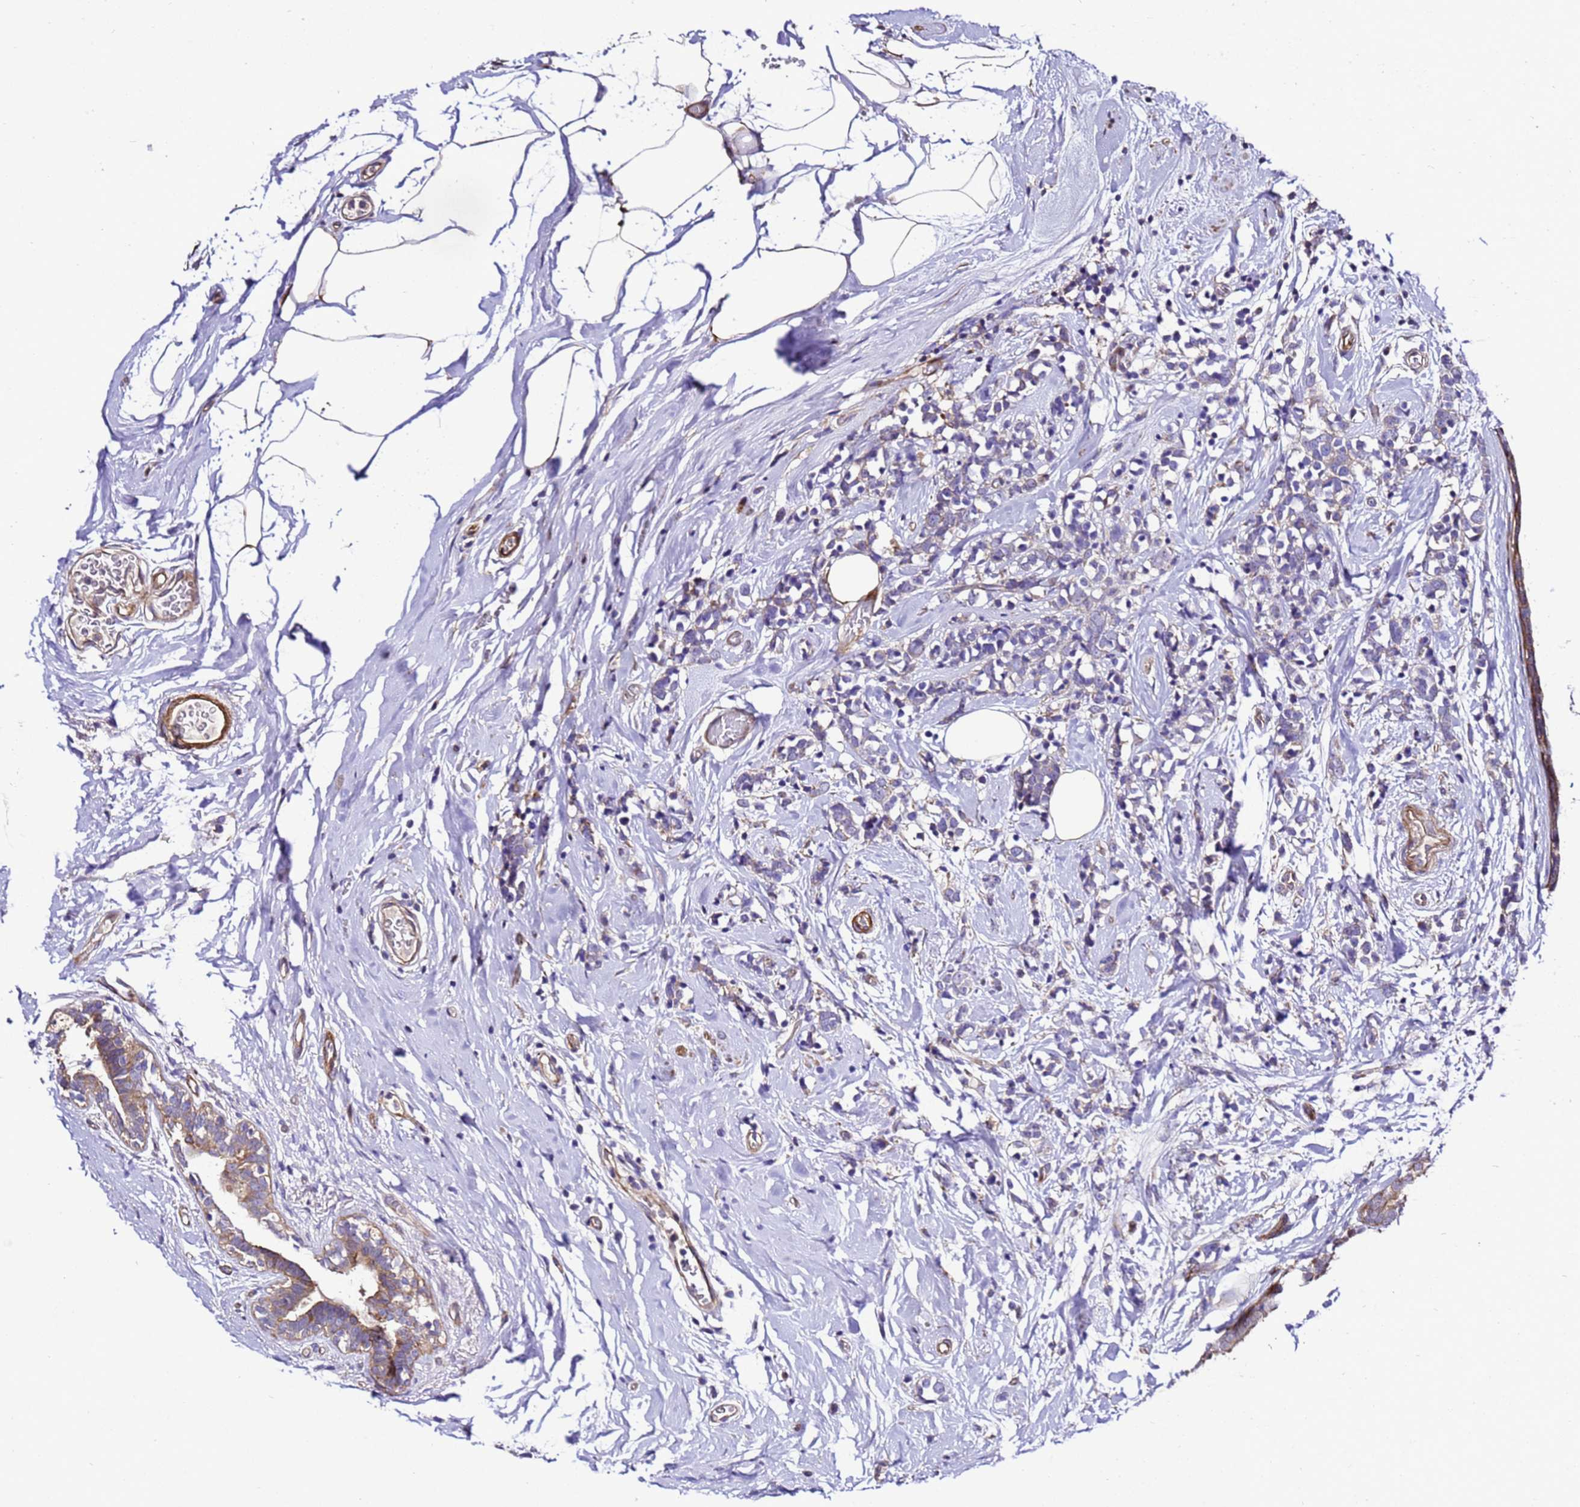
{"staining": {"intensity": "negative", "quantity": "none", "location": "none"}, "tissue": "breast cancer", "cell_type": "Tumor cells", "image_type": "cancer", "snomed": [{"axis": "morphology", "description": "Lobular carcinoma"}, {"axis": "topography", "description": "Breast"}], "caption": "Protein analysis of breast cancer shows no significant positivity in tumor cells. Brightfield microscopy of immunohistochemistry (IHC) stained with DAB (brown) and hematoxylin (blue), captured at high magnification.", "gene": "ZNF417", "patient": {"sex": "female", "age": 58}}